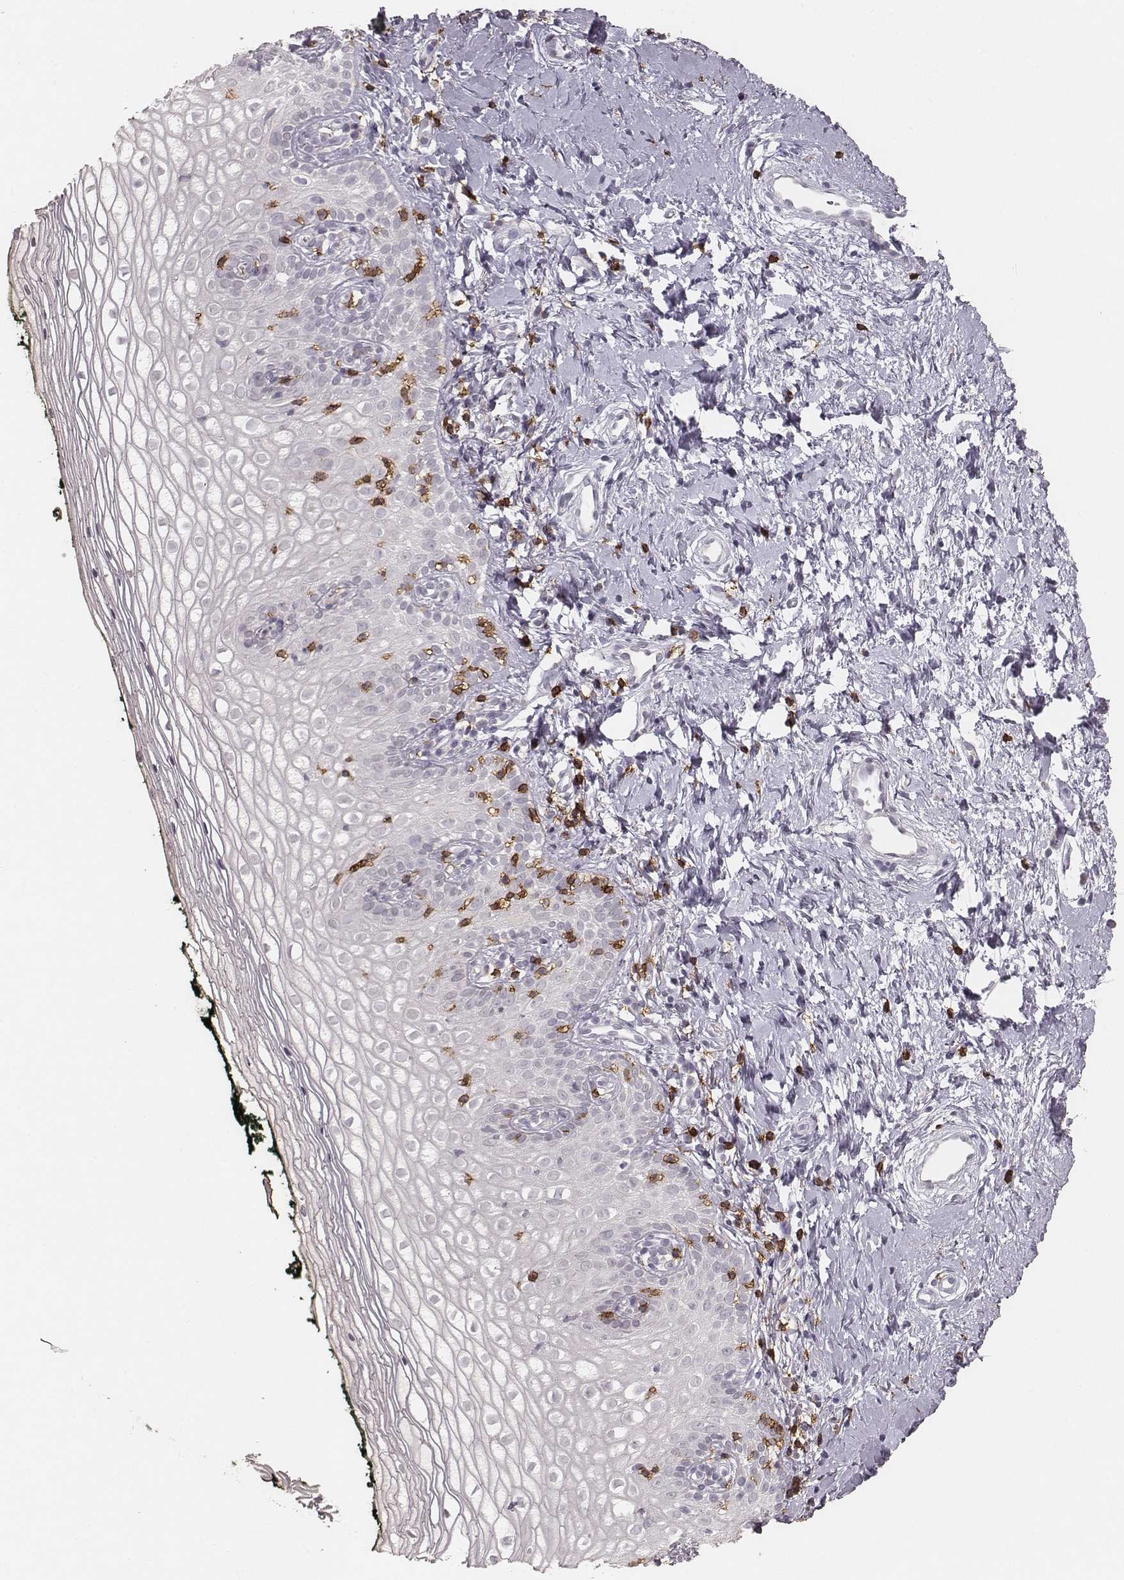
{"staining": {"intensity": "negative", "quantity": "none", "location": "none"}, "tissue": "vagina", "cell_type": "Squamous epithelial cells", "image_type": "normal", "snomed": [{"axis": "morphology", "description": "Normal tissue, NOS"}, {"axis": "topography", "description": "Vagina"}], "caption": "Immunohistochemical staining of benign human vagina displays no significant staining in squamous epithelial cells.", "gene": "CD8A", "patient": {"sex": "female", "age": 47}}